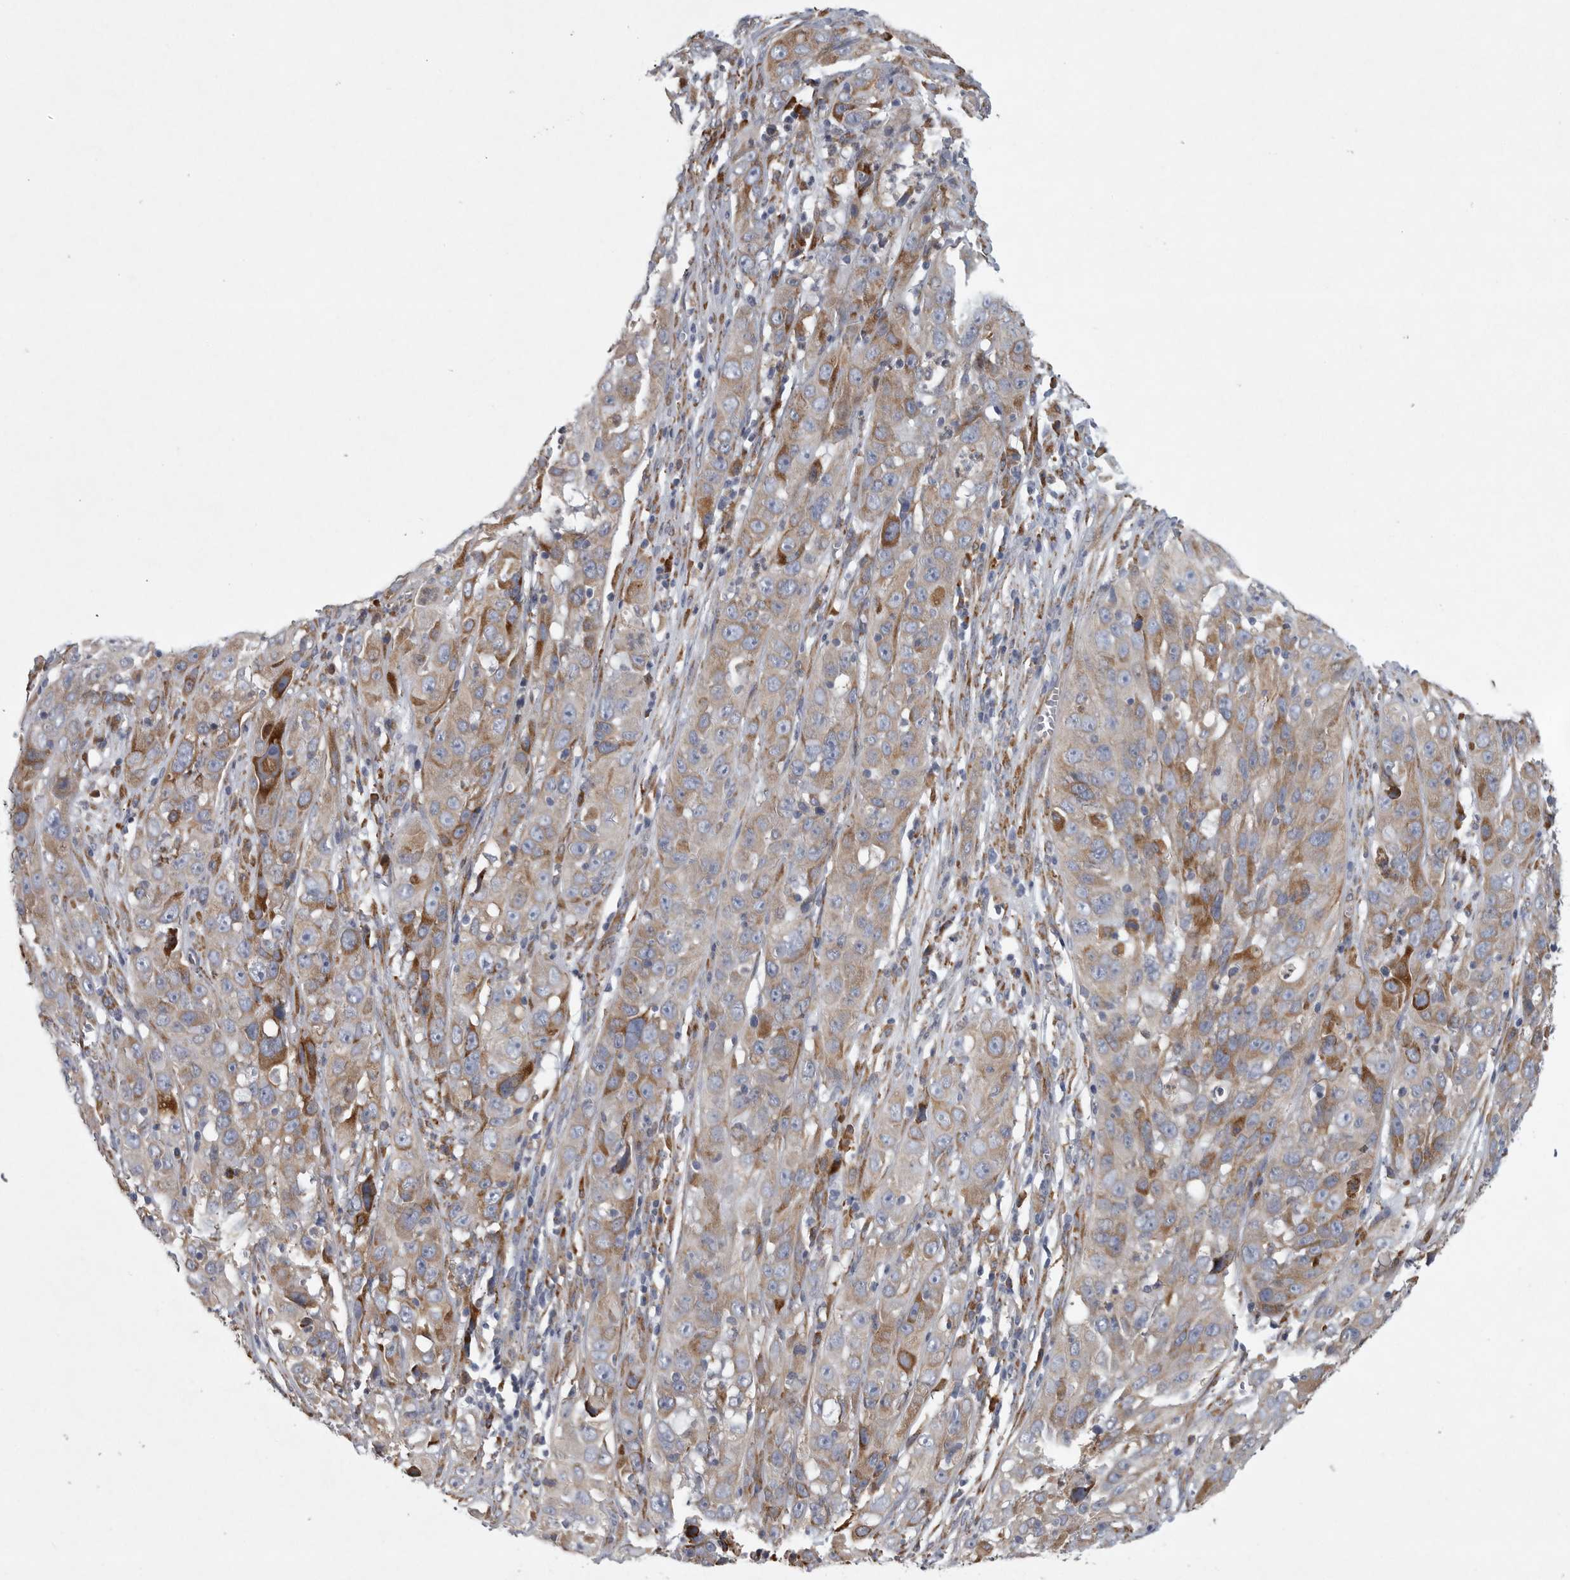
{"staining": {"intensity": "moderate", "quantity": "<25%", "location": "cytoplasmic/membranous"}, "tissue": "cervical cancer", "cell_type": "Tumor cells", "image_type": "cancer", "snomed": [{"axis": "morphology", "description": "Squamous cell carcinoma, NOS"}, {"axis": "topography", "description": "Cervix"}], "caption": "The immunohistochemical stain shows moderate cytoplasmic/membranous staining in tumor cells of squamous cell carcinoma (cervical) tissue. (IHC, brightfield microscopy, high magnification).", "gene": "MINPP1", "patient": {"sex": "female", "age": 32}}